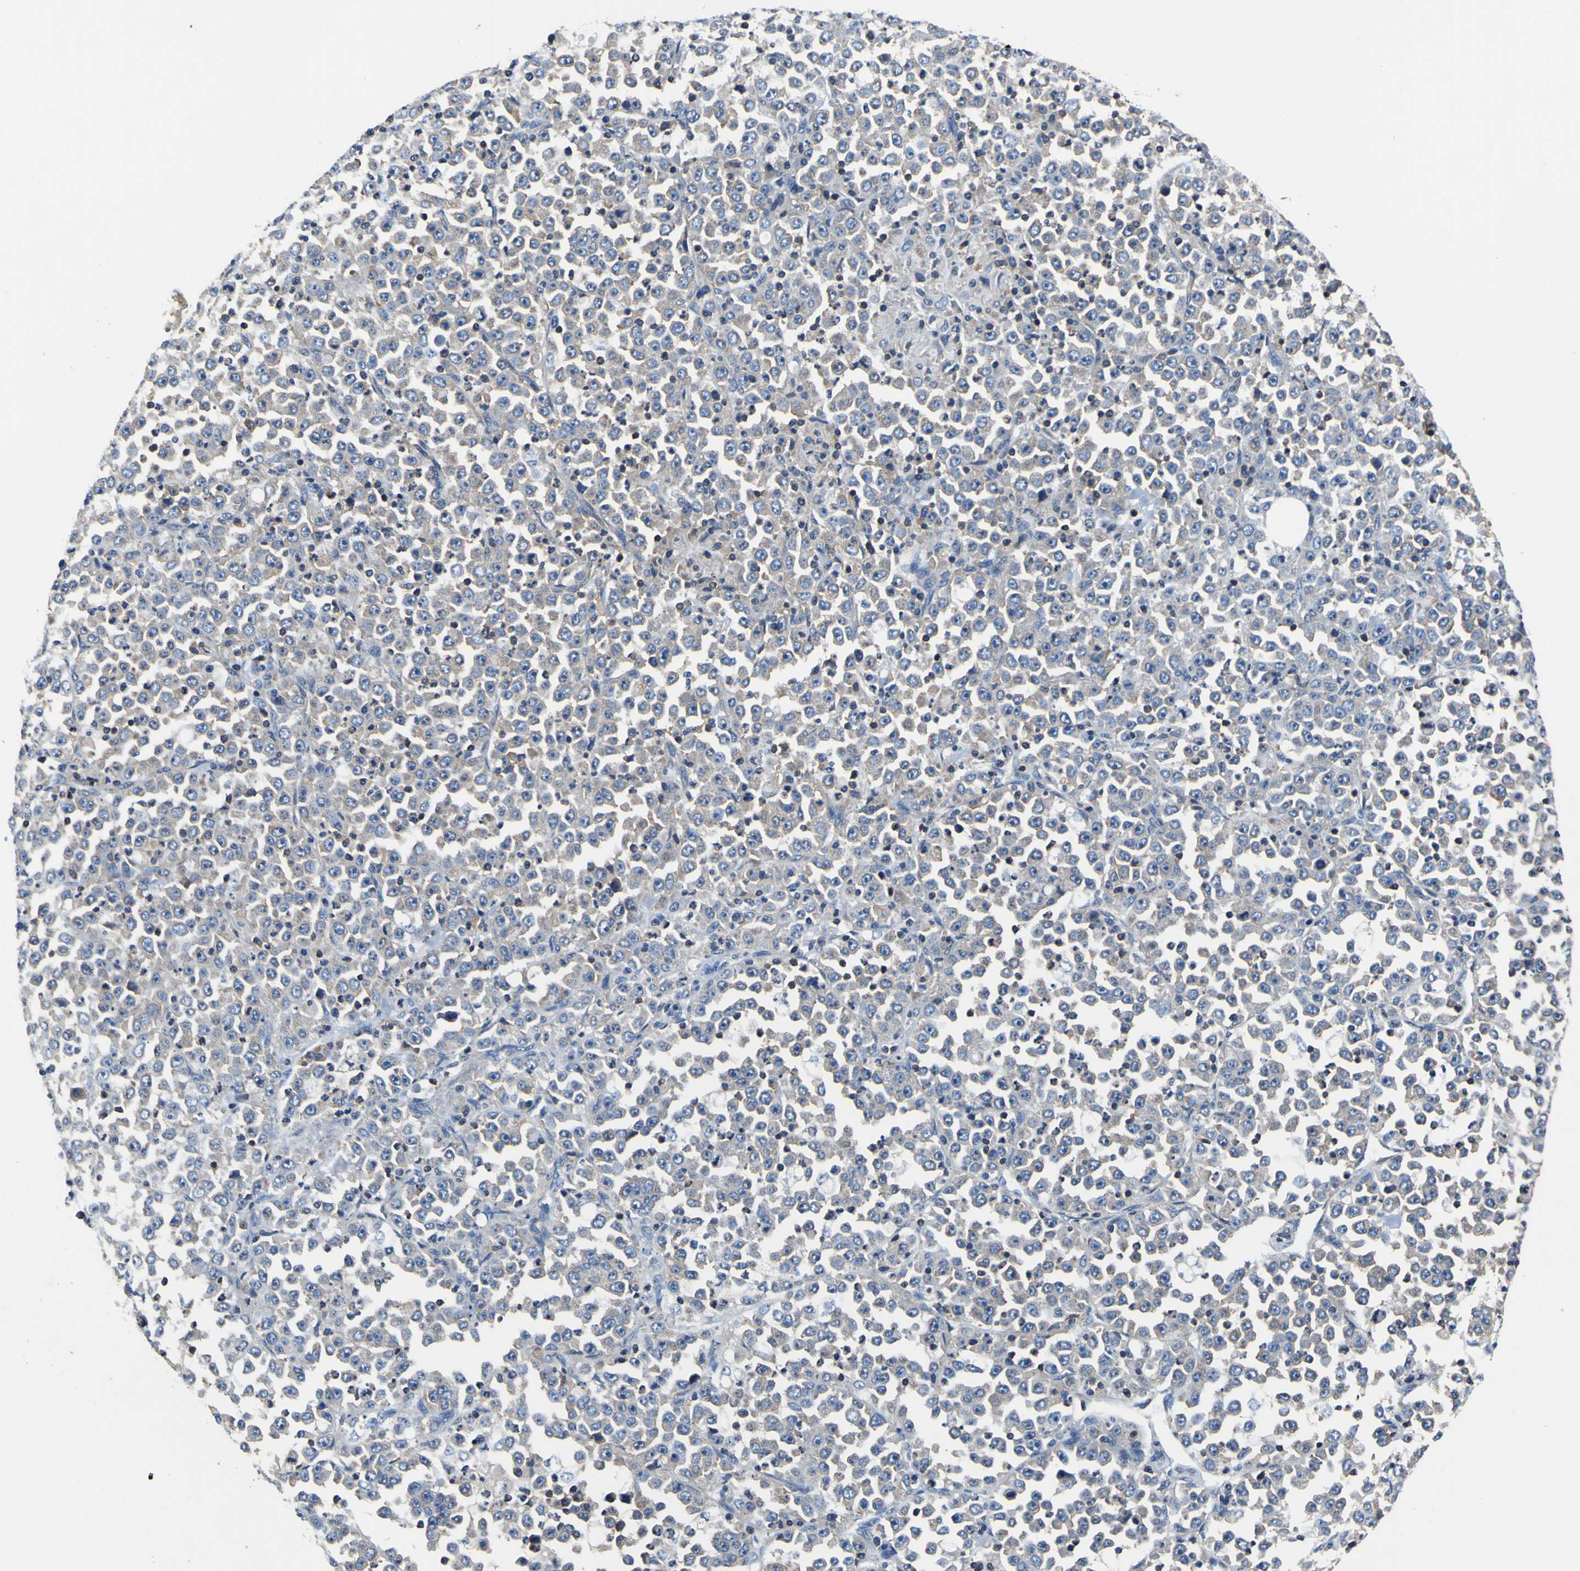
{"staining": {"intensity": "negative", "quantity": "none", "location": "none"}, "tissue": "stomach cancer", "cell_type": "Tumor cells", "image_type": "cancer", "snomed": [{"axis": "morphology", "description": "Normal tissue, NOS"}, {"axis": "morphology", "description": "Adenocarcinoma, NOS"}, {"axis": "topography", "description": "Stomach, upper"}, {"axis": "topography", "description": "Stomach"}], "caption": "The immunohistochemistry micrograph has no significant staining in tumor cells of stomach cancer tissue. The staining is performed using DAB (3,3'-diaminobenzidine) brown chromogen with nuclei counter-stained in using hematoxylin.", "gene": "CNR2", "patient": {"sex": "male", "age": 59}}